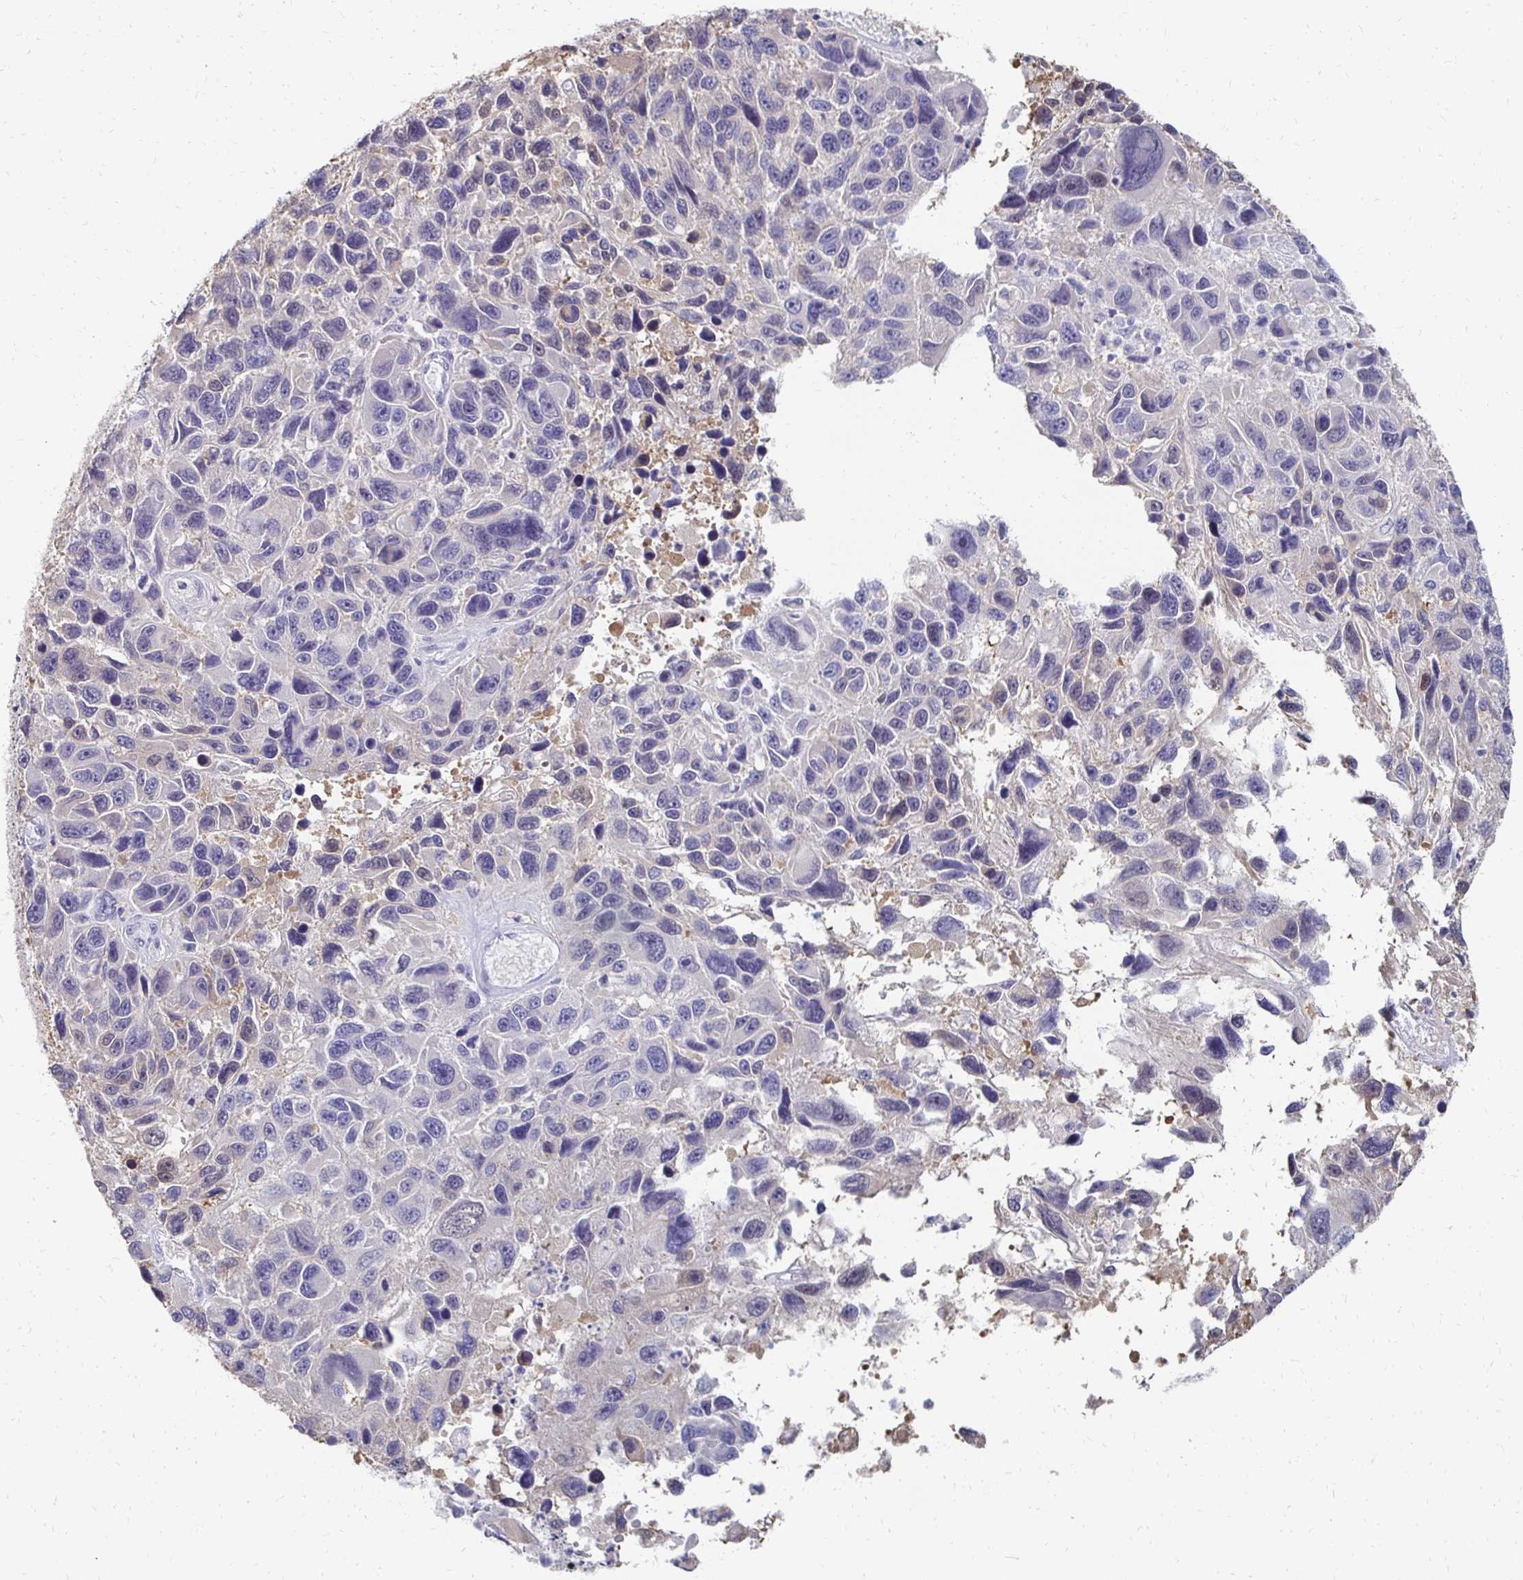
{"staining": {"intensity": "negative", "quantity": "none", "location": "none"}, "tissue": "melanoma", "cell_type": "Tumor cells", "image_type": "cancer", "snomed": [{"axis": "morphology", "description": "Malignant melanoma, NOS"}, {"axis": "topography", "description": "Skin"}], "caption": "A micrograph of human melanoma is negative for staining in tumor cells.", "gene": "SYCP3", "patient": {"sex": "male", "age": 53}}